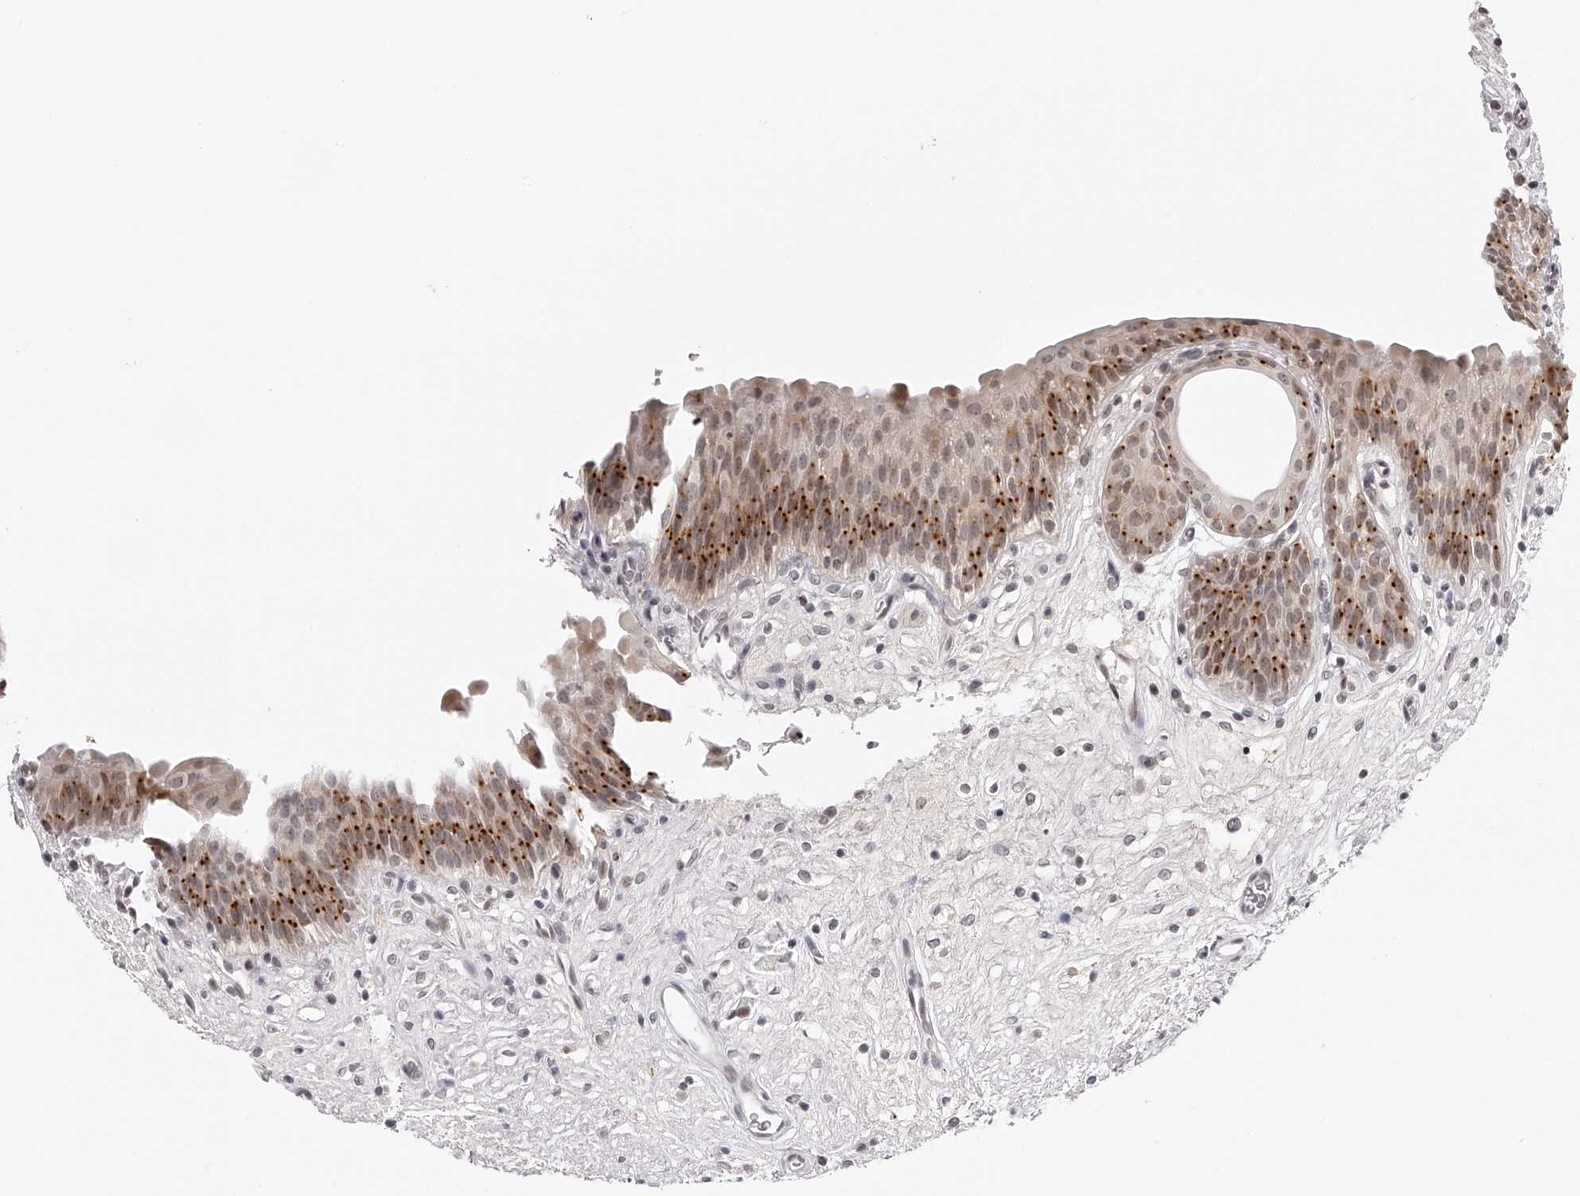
{"staining": {"intensity": "strong", "quantity": "25%-75%", "location": "cytoplasmic/membranous"}, "tissue": "urinary bladder", "cell_type": "Urothelial cells", "image_type": "normal", "snomed": [{"axis": "morphology", "description": "Normal tissue, NOS"}, {"axis": "topography", "description": "Urinary bladder"}], "caption": "Urinary bladder stained with DAB IHC demonstrates high levels of strong cytoplasmic/membranous expression in about 25%-75% of urothelial cells. Immunohistochemistry stains the protein in brown and the nuclei are stained blue.", "gene": "RNF220", "patient": {"sex": "male", "age": 83}}